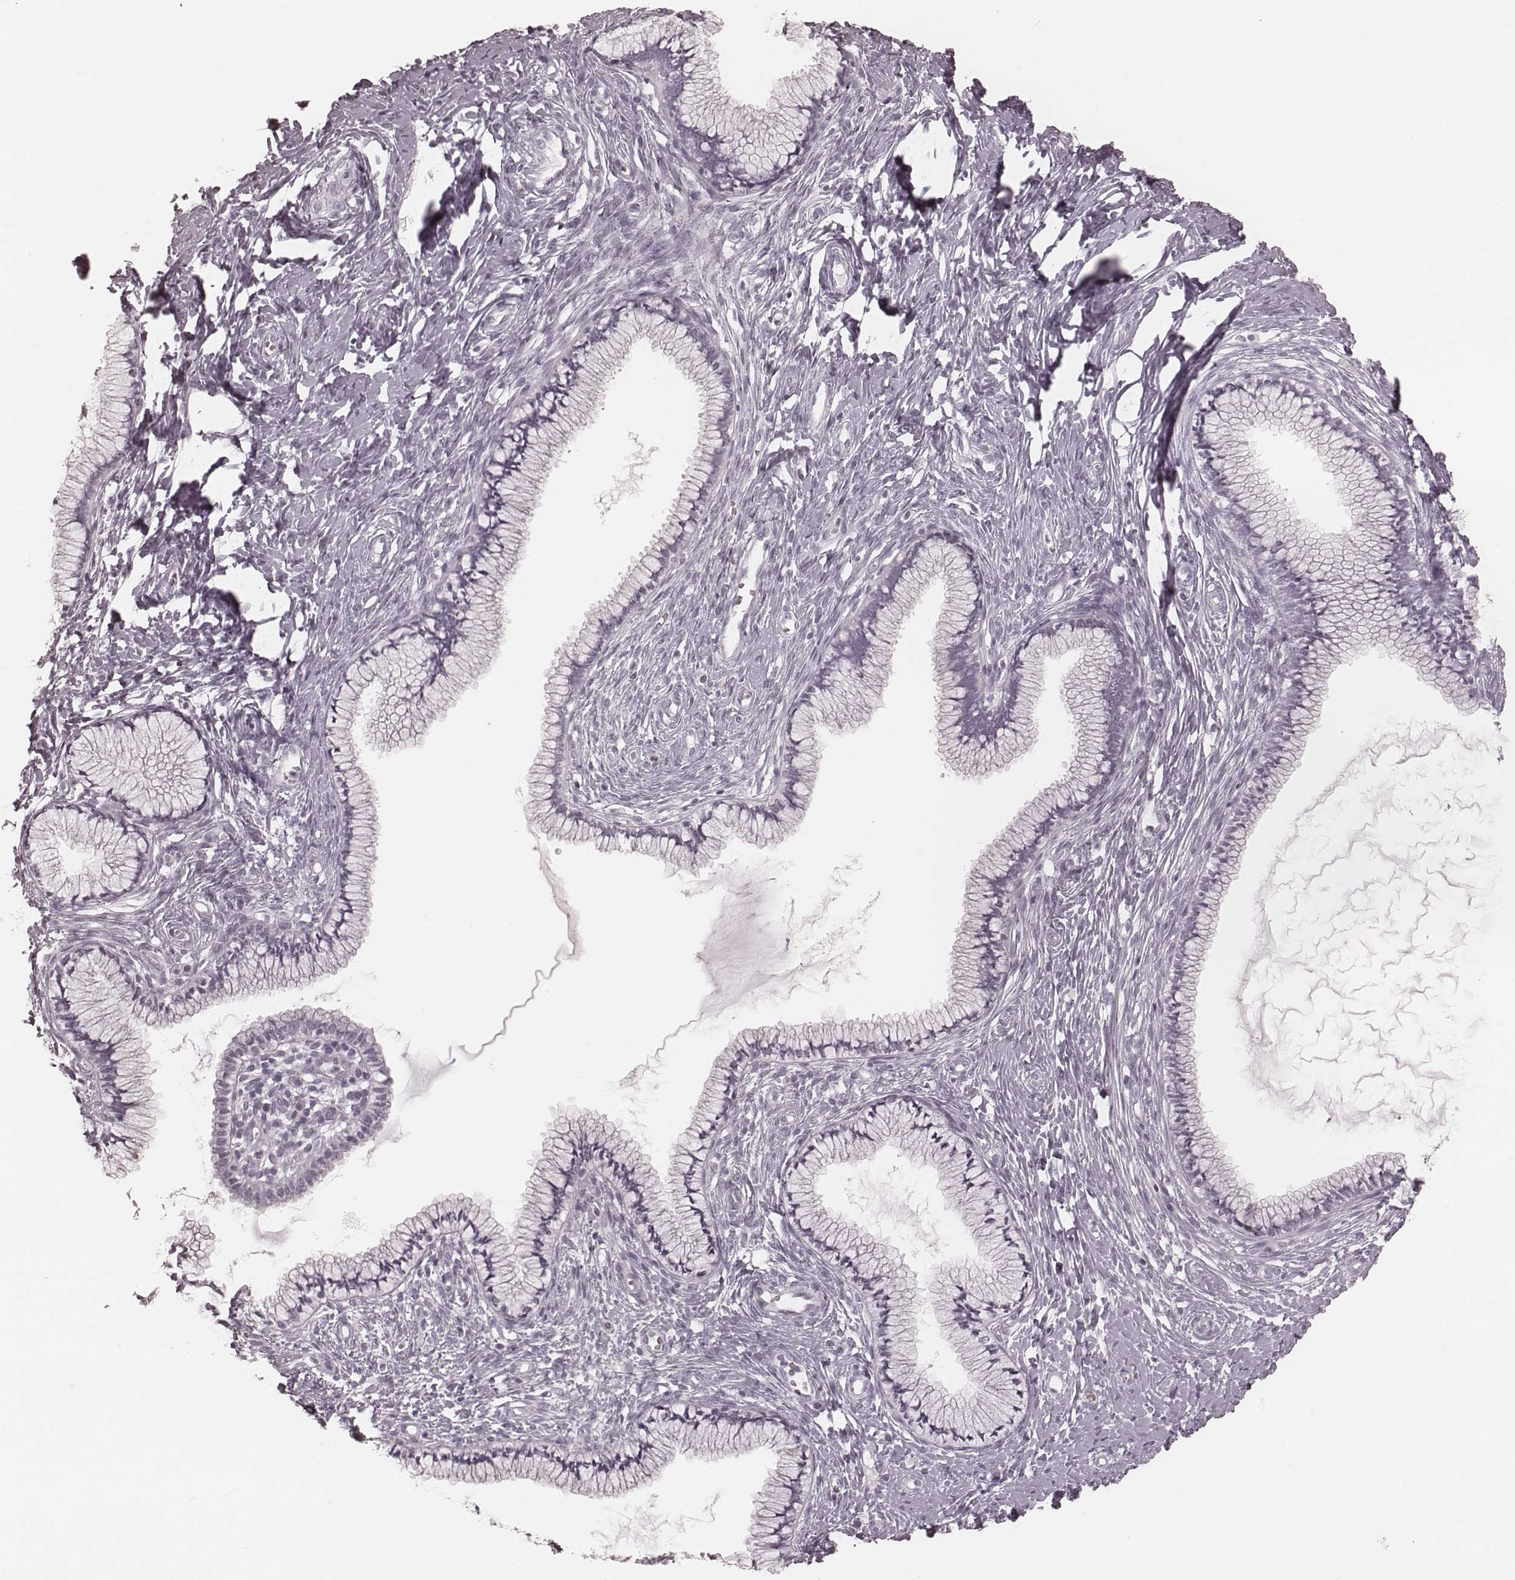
{"staining": {"intensity": "negative", "quantity": "none", "location": "none"}, "tissue": "cervix", "cell_type": "Glandular cells", "image_type": "normal", "snomed": [{"axis": "morphology", "description": "Normal tissue, NOS"}, {"axis": "topography", "description": "Cervix"}], "caption": "This is an immunohistochemistry (IHC) micrograph of unremarkable human cervix. There is no positivity in glandular cells.", "gene": "KRT74", "patient": {"sex": "female", "age": 40}}